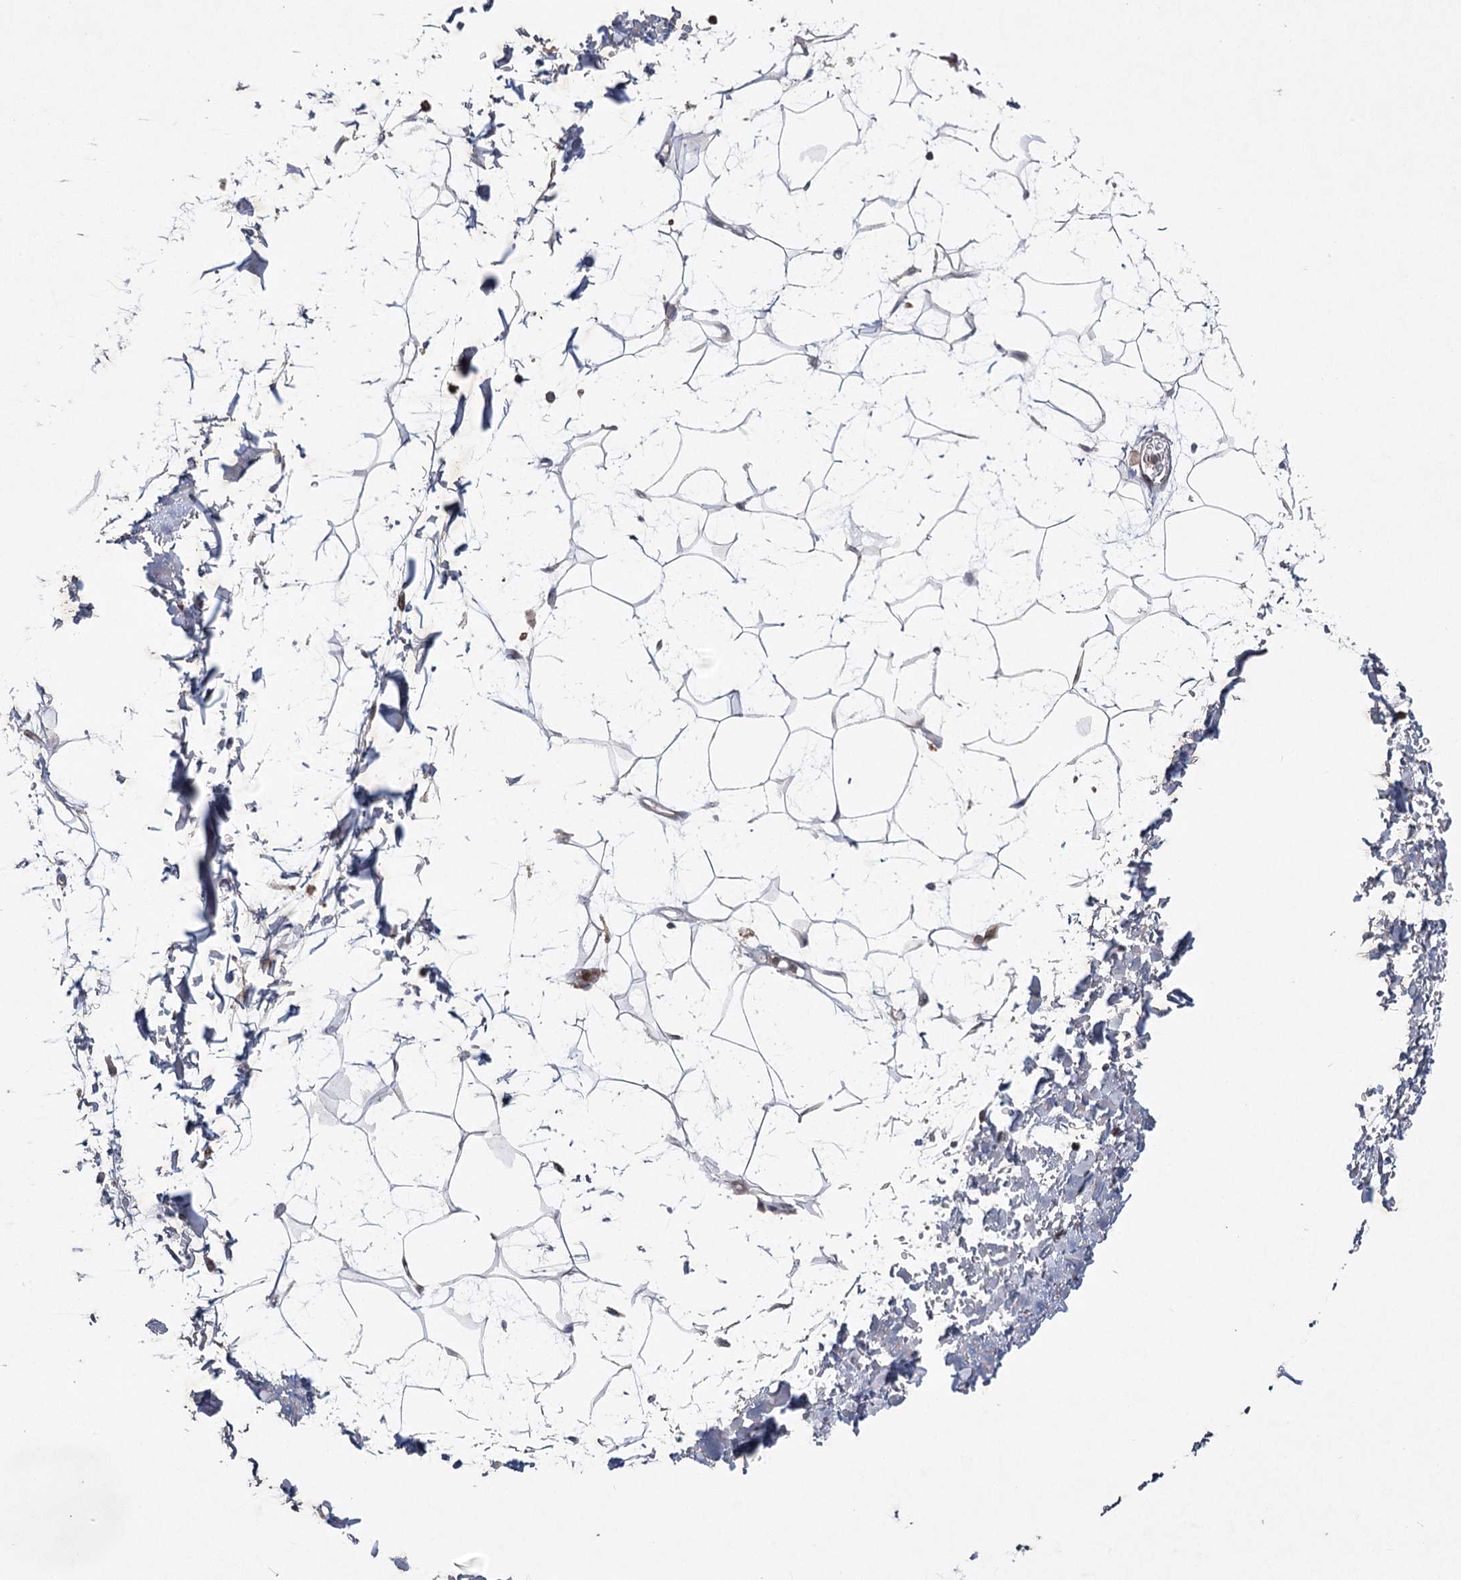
{"staining": {"intensity": "negative", "quantity": "none", "location": "none"}, "tissue": "adipose tissue", "cell_type": "Adipocytes", "image_type": "normal", "snomed": [{"axis": "morphology", "description": "Normal tissue, NOS"}, {"axis": "topography", "description": "Soft tissue"}], "caption": "High magnification brightfield microscopy of normal adipose tissue stained with DAB (brown) and counterstained with hematoxylin (blue): adipocytes show no significant expression.", "gene": "MAP3K13", "patient": {"sex": "male", "age": 72}}